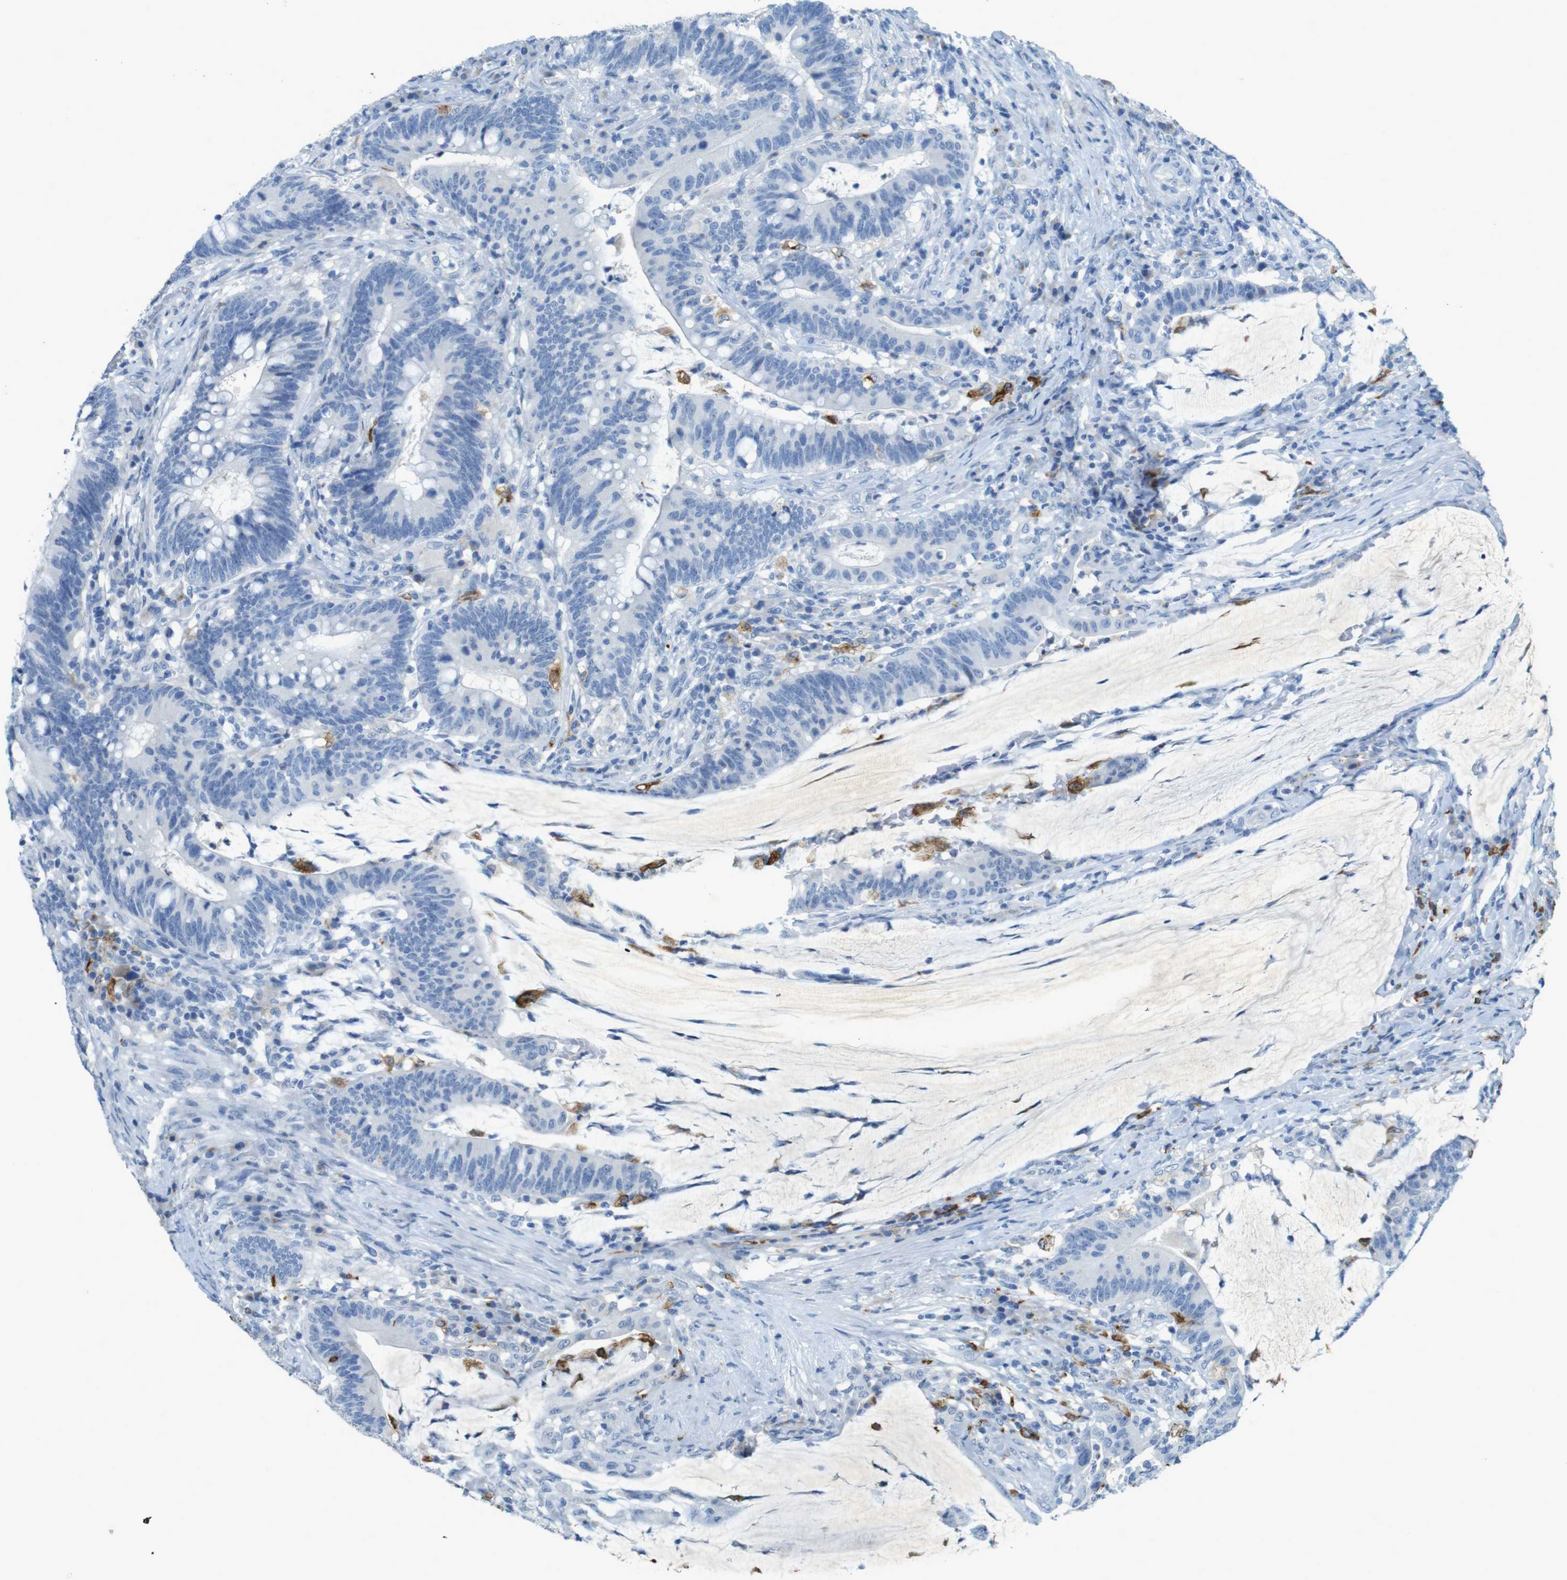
{"staining": {"intensity": "negative", "quantity": "none", "location": "none"}, "tissue": "colorectal cancer", "cell_type": "Tumor cells", "image_type": "cancer", "snomed": [{"axis": "morphology", "description": "Normal tissue, NOS"}, {"axis": "morphology", "description": "Adenocarcinoma, NOS"}, {"axis": "topography", "description": "Colon"}], "caption": "Immunohistochemistry (IHC) image of neoplastic tissue: human adenocarcinoma (colorectal) stained with DAB (3,3'-diaminobenzidine) demonstrates no significant protein staining in tumor cells.", "gene": "CD320", "patient": {"sex": "female", "age": 66}}